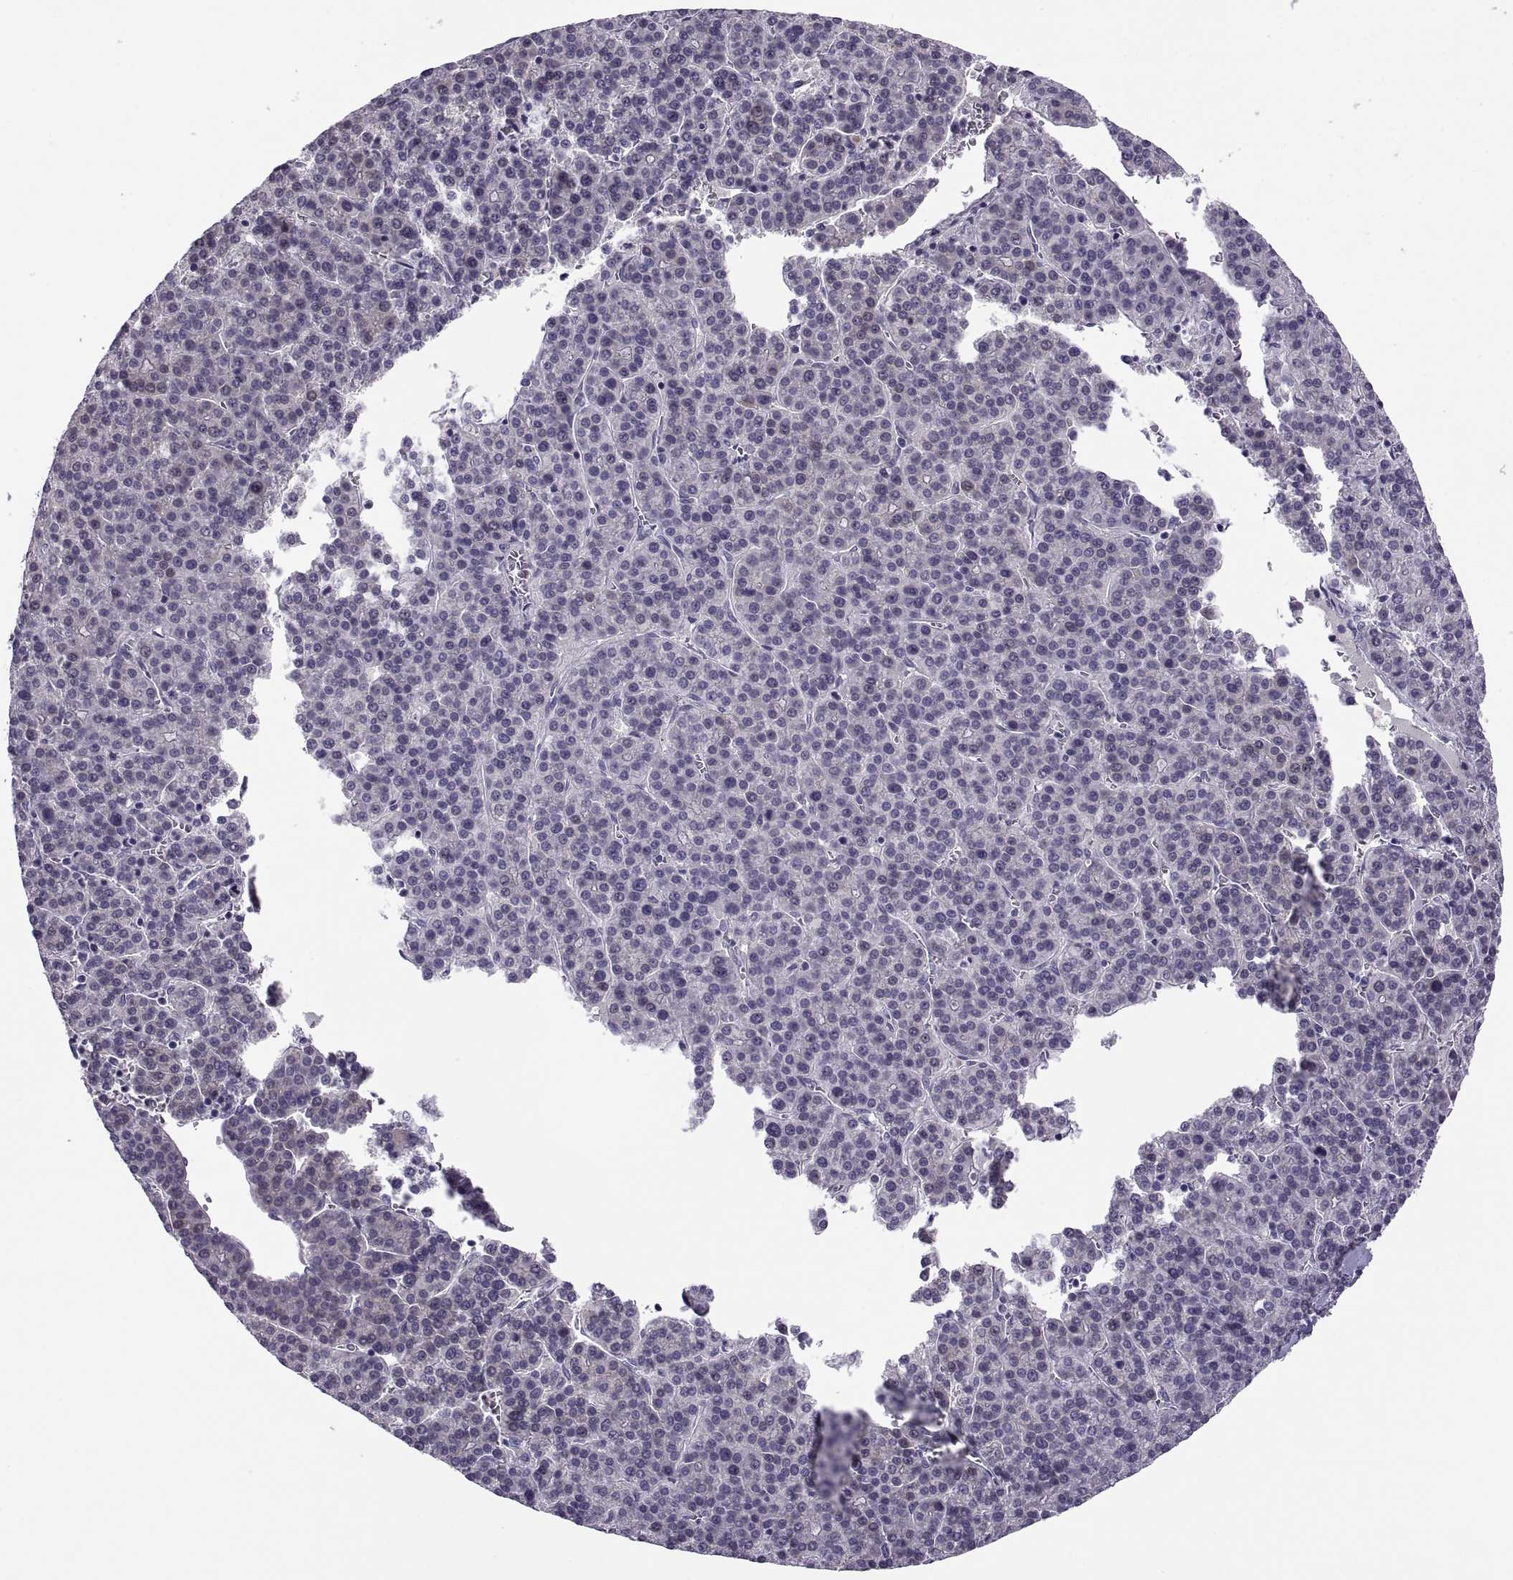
{"staining": {"intensity": "negative", "quantity": "none", "location": "none"}, "tissue": "liver cancer", "cell_type": "Tumor cells", "image_type": "cancer", "snomed": [{"axis": "morphology", "description": "Carcinoma, Hepatocellular, NOS"}, {"axis": "topography", "description": "Liver"}], "caption": "Human hepatocellular carcinoma (liver) stained for a protein using immunohistochemistry displays no expression in tumor cells.", "gene": "MAGEB1", "patient": {"sex": "female", "age": 58}}